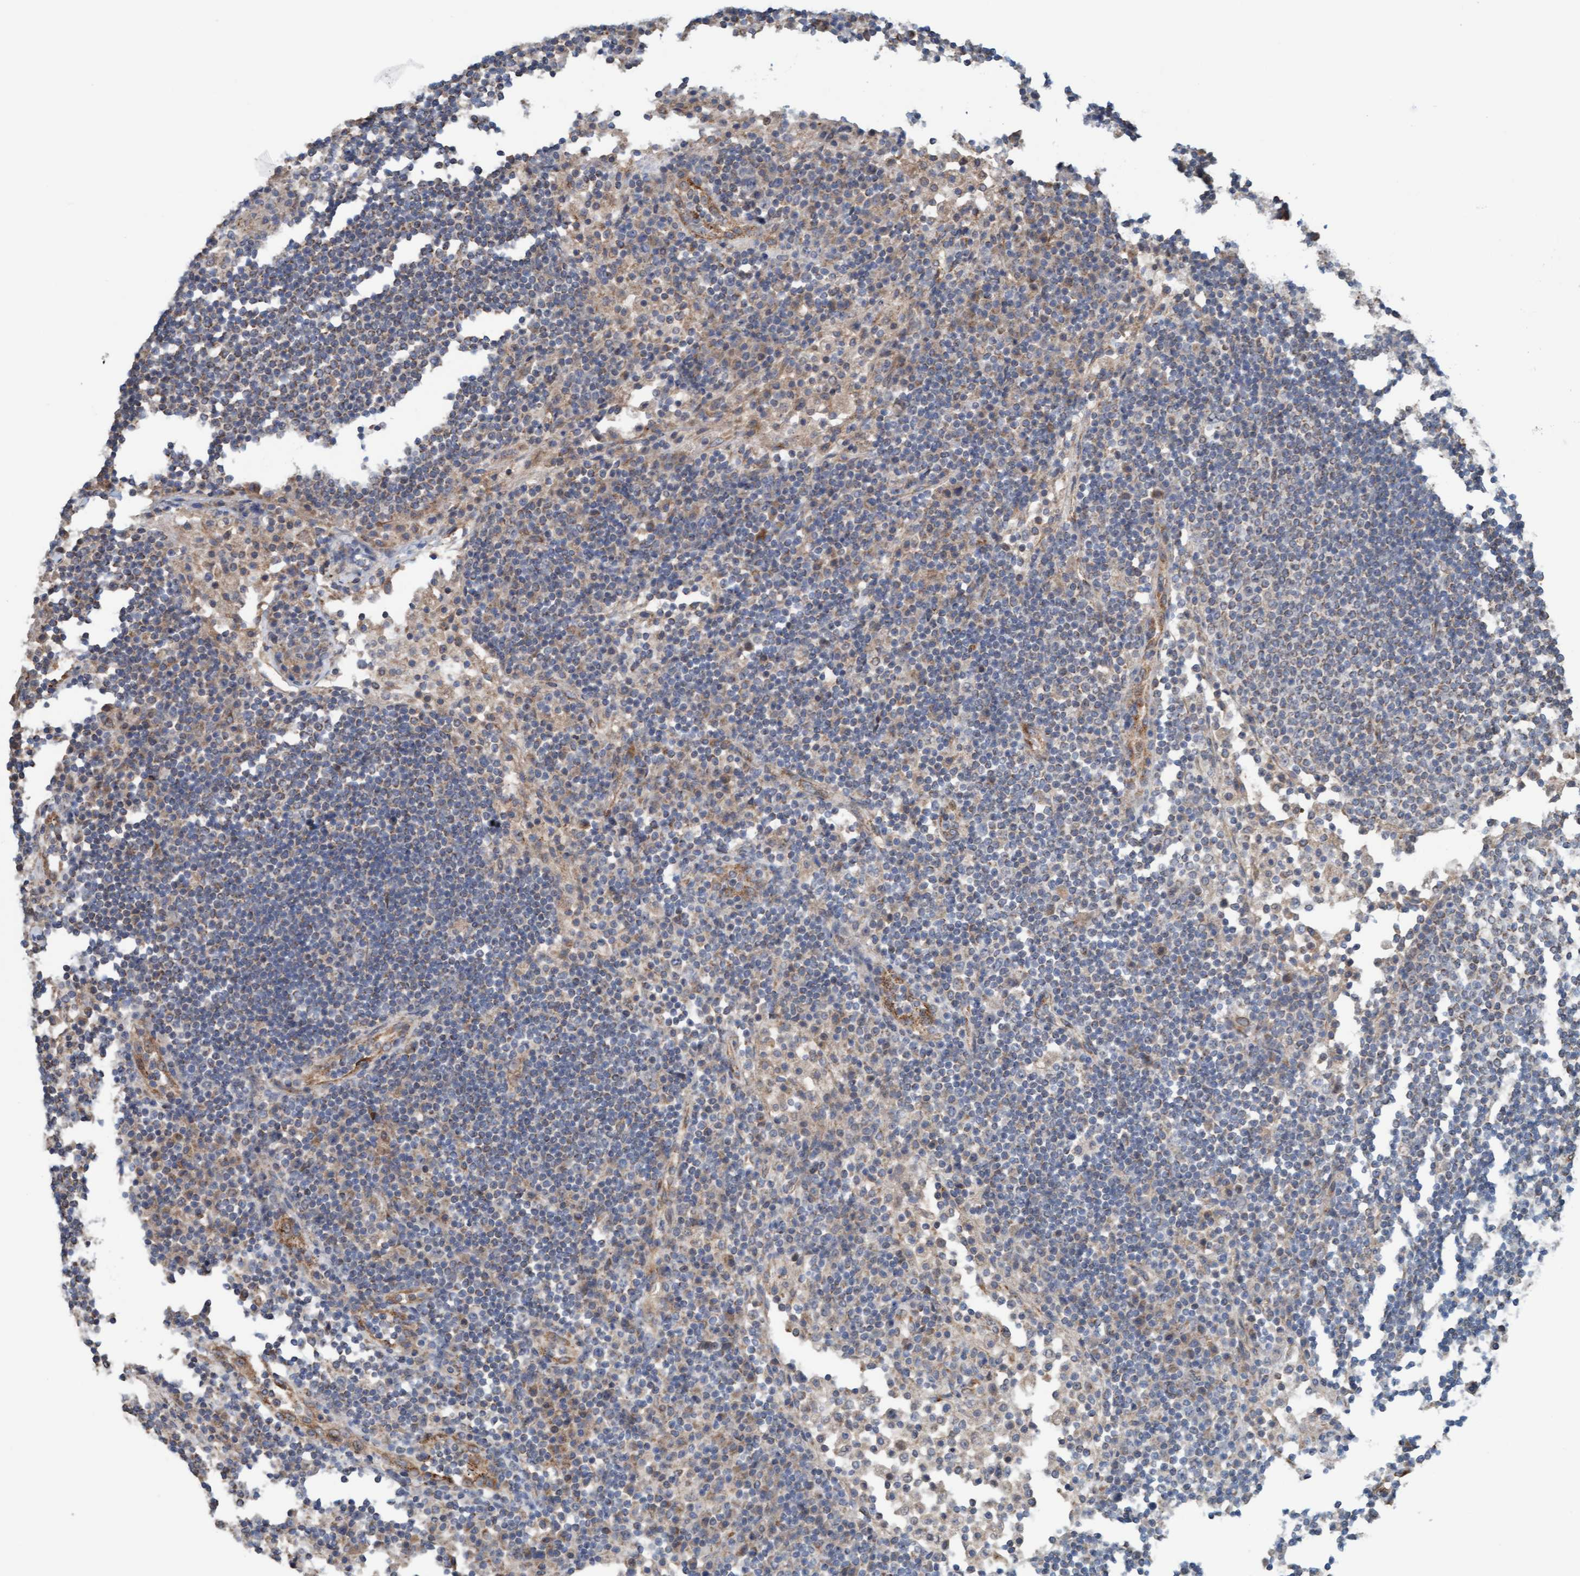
{"staining": {"intensity": "negative", "quantity": "none", "location": "none"}, "tissue": "lymph node", "cell_type": "Germinal center cells", "image_type": "normal", "snomed": [{"axis": "morphology", "description": "Normal tissue, NOS"}, {"axis": "topography", "description": "Lymph node"}], "caption": "Immunohistochemistry (IHC) photomicrograph of benign human lymph node stained for a protein (brown), which displays no positivity in germinal center cells.", "gene": "ZNF566", "patient": {"sex": "female", "age": 53}}